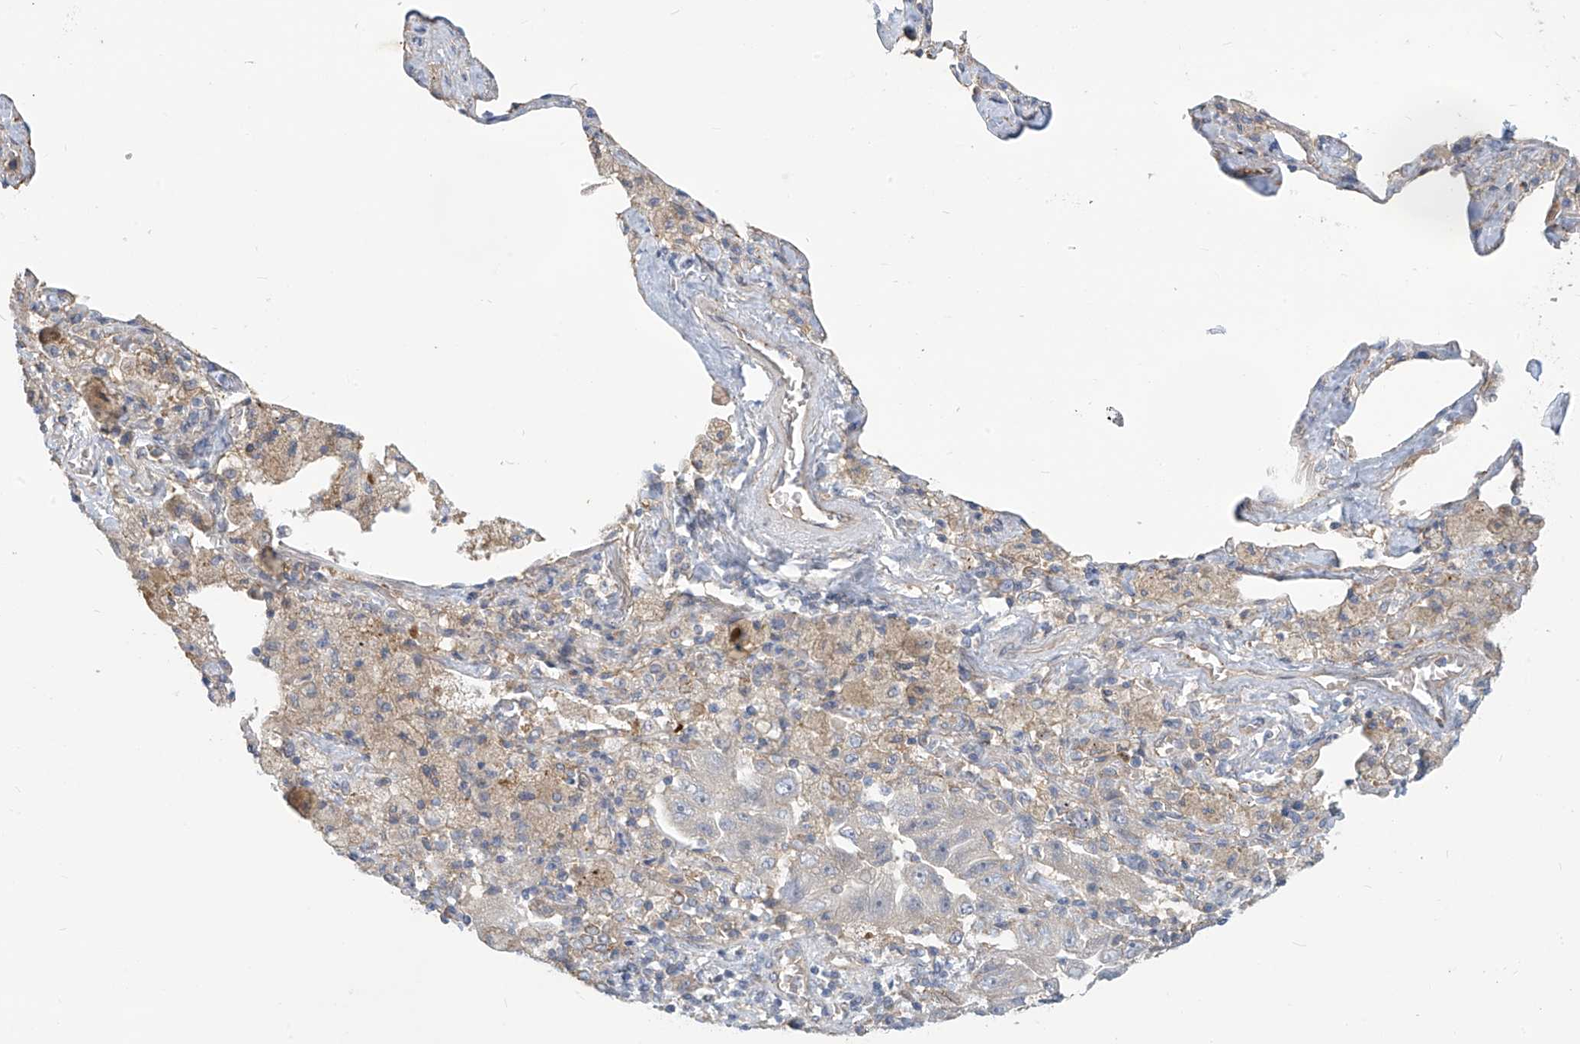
{"staining": {"intensity": "negative", "quantity": "none", "location": "none"}, "tissue": "lung cancer", "cell_type": "Tumor cells", "image_type": "cancer", "snomed": [{"axis": "morphology", "description": "Adenocarcinoma, NOS"}, {"axis": "topography", "description": "Lung"}], "caption": "Immunohistochemical staining of human adenocarcinoma (lung) demonstrates no significant staining in tumor cells.", "gene": "ADAT2", "patient": {"sex": "female", "age": 51}}